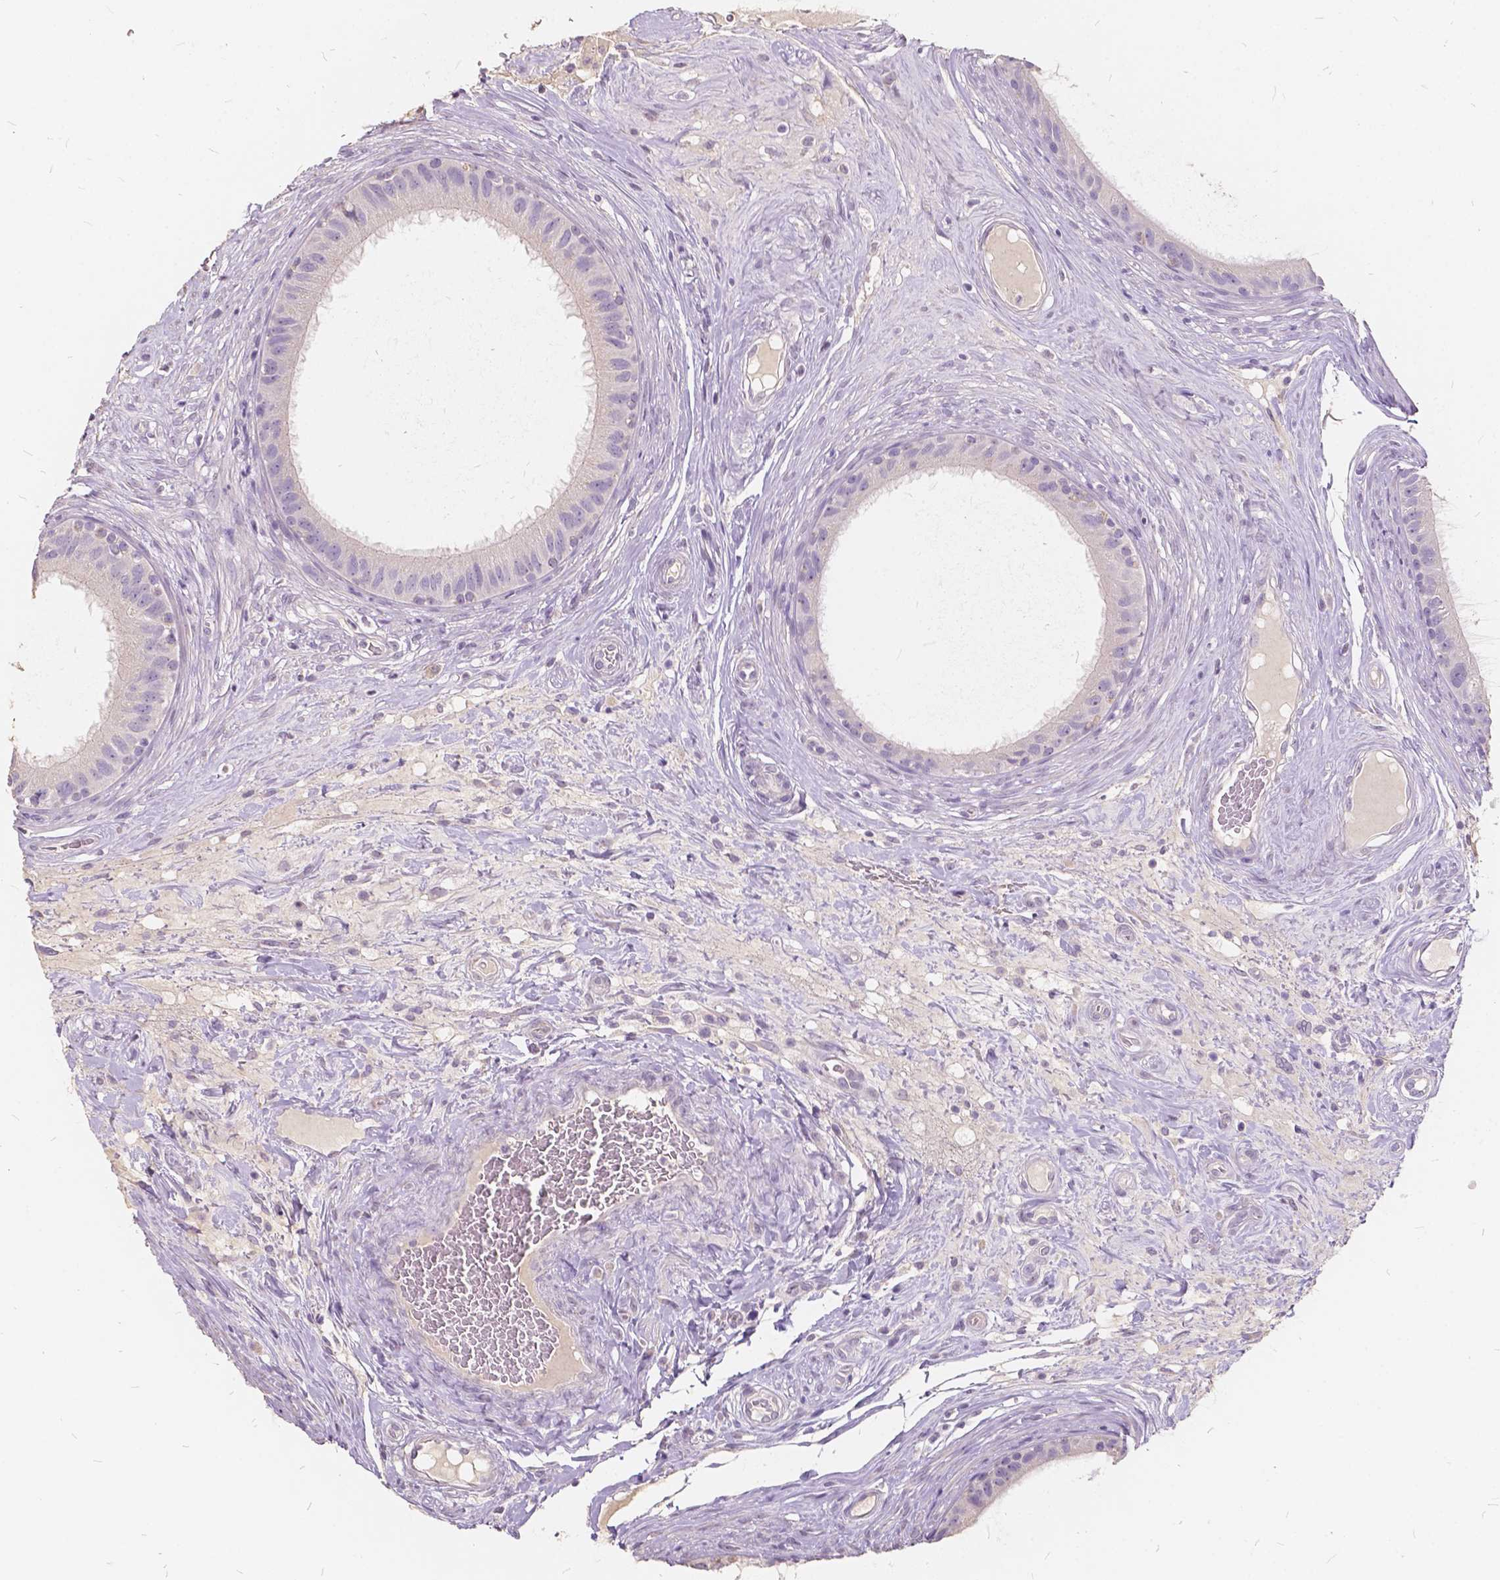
{"staining": {"intensity": "negative", "quantity": "none", "location": "none"}, "tissue": "epididymis", "cell_type": "Glandular cells", "image_type": "normal", "snomed": [{"axis": "morphology", "description": "Normal tissue, NOS"}, {"axis": "topography", "description": "Epididymis"}], "caption": "This histopathology image is of normal epididymis stained with immunohistochemistry to label a protein in brown with the nuclei are counter-stained blue. There is no expression in glandular cells.", "gene": "SLC7A8", "patient": {"sex": "male", "age": 59}}